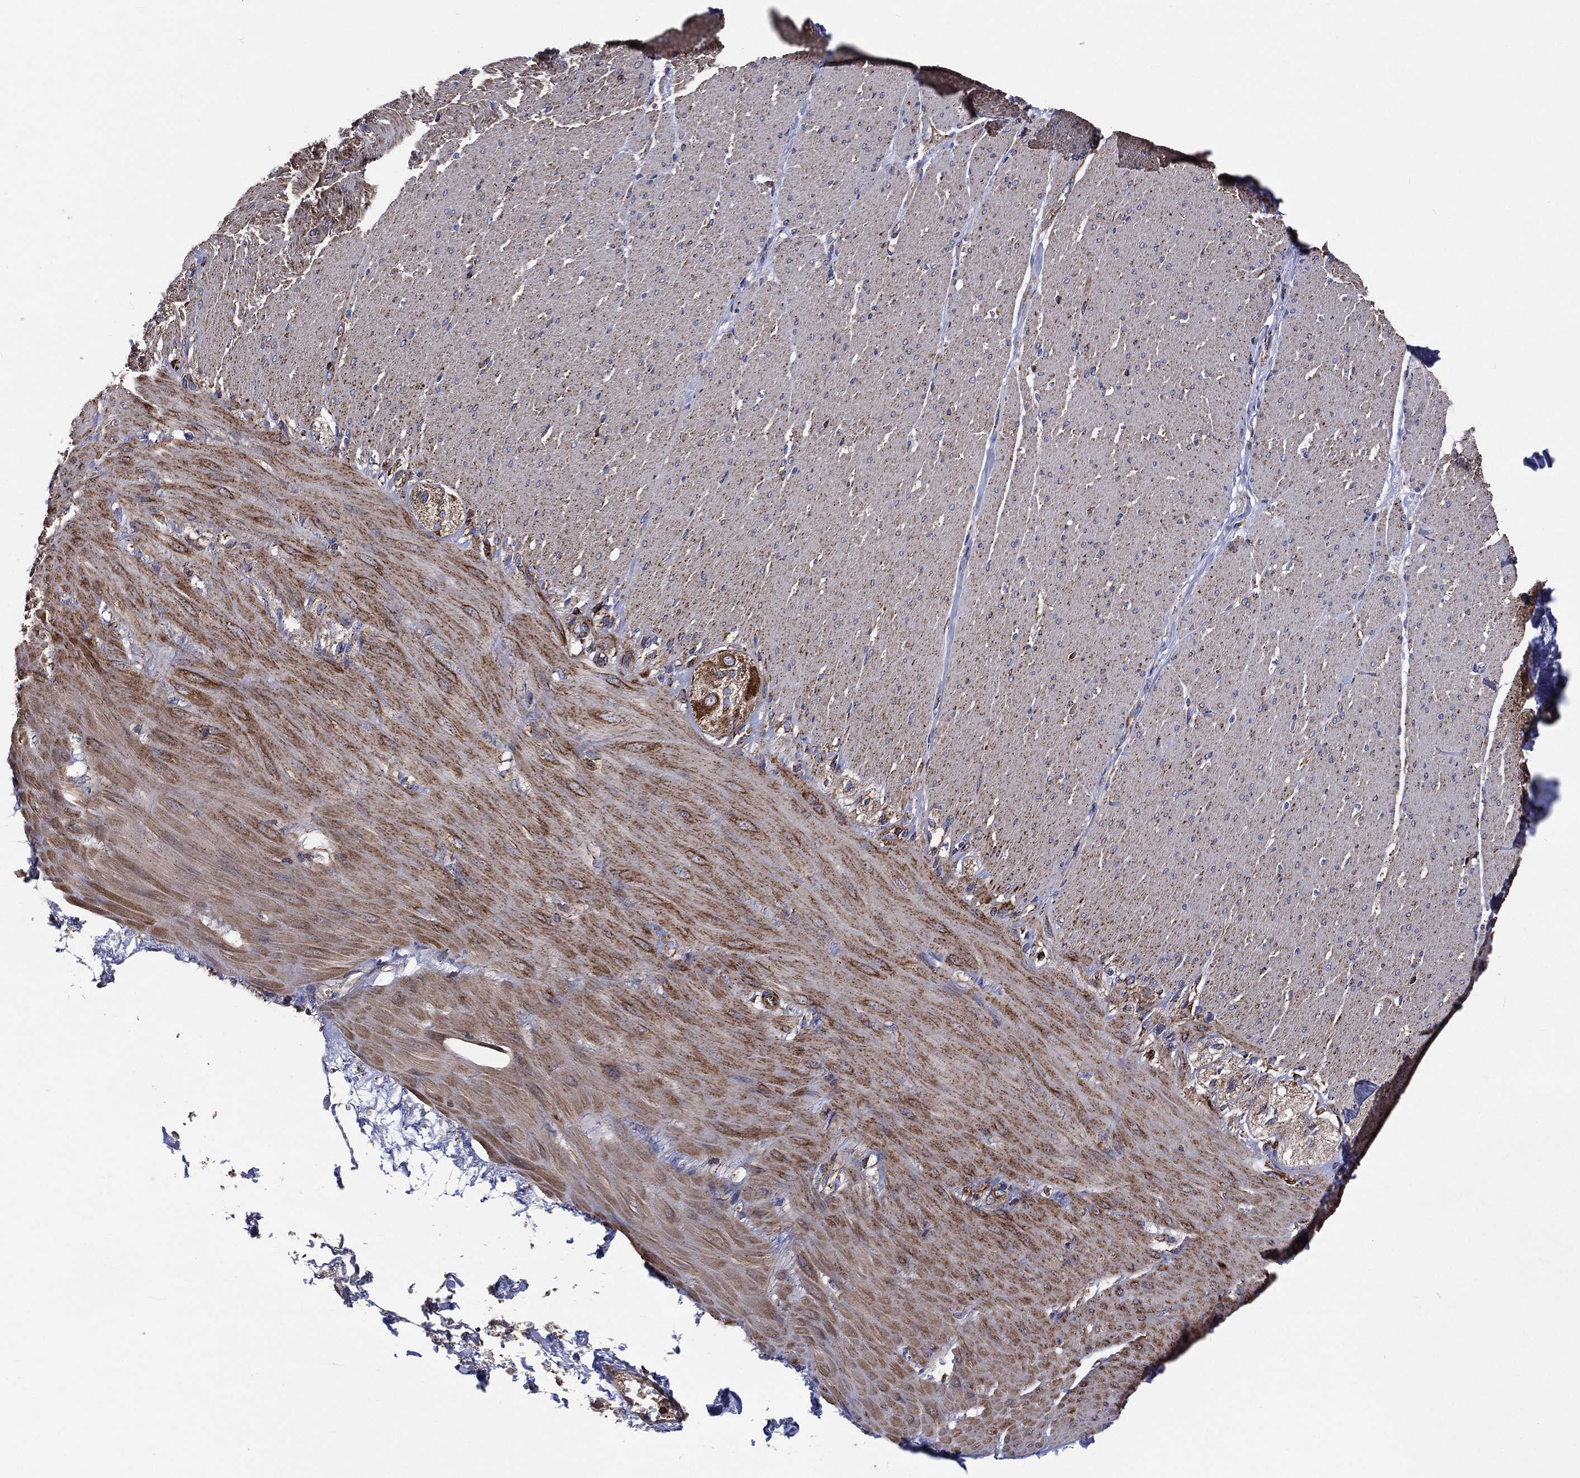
{"staining": {"intensity": "negative", "quantity": "none", "location": "none"}, "tissue": "adipose tissue", "cell_type": "Adipocytes", "image_type": "normal", "snomed": [{"axis": "morphology", "description": "Normal tissue, NOS"}, {"axis": "topography", "description": "Smooth muscle"}, {"axis": "topography", "description": "Duodenum"}, {"axis": "topography", "description": "Peripheral nerve tissue"}], "caption": "Adipose tissue was stained to show a protein in brown. There is no significant positivity in adipocytes. (DAB immunohistochemistry (IHC) visualized using brightfield microscopy, high magnification).", "gene": "ANKRD37", "patient": {"sex": "female", "age": 61}}